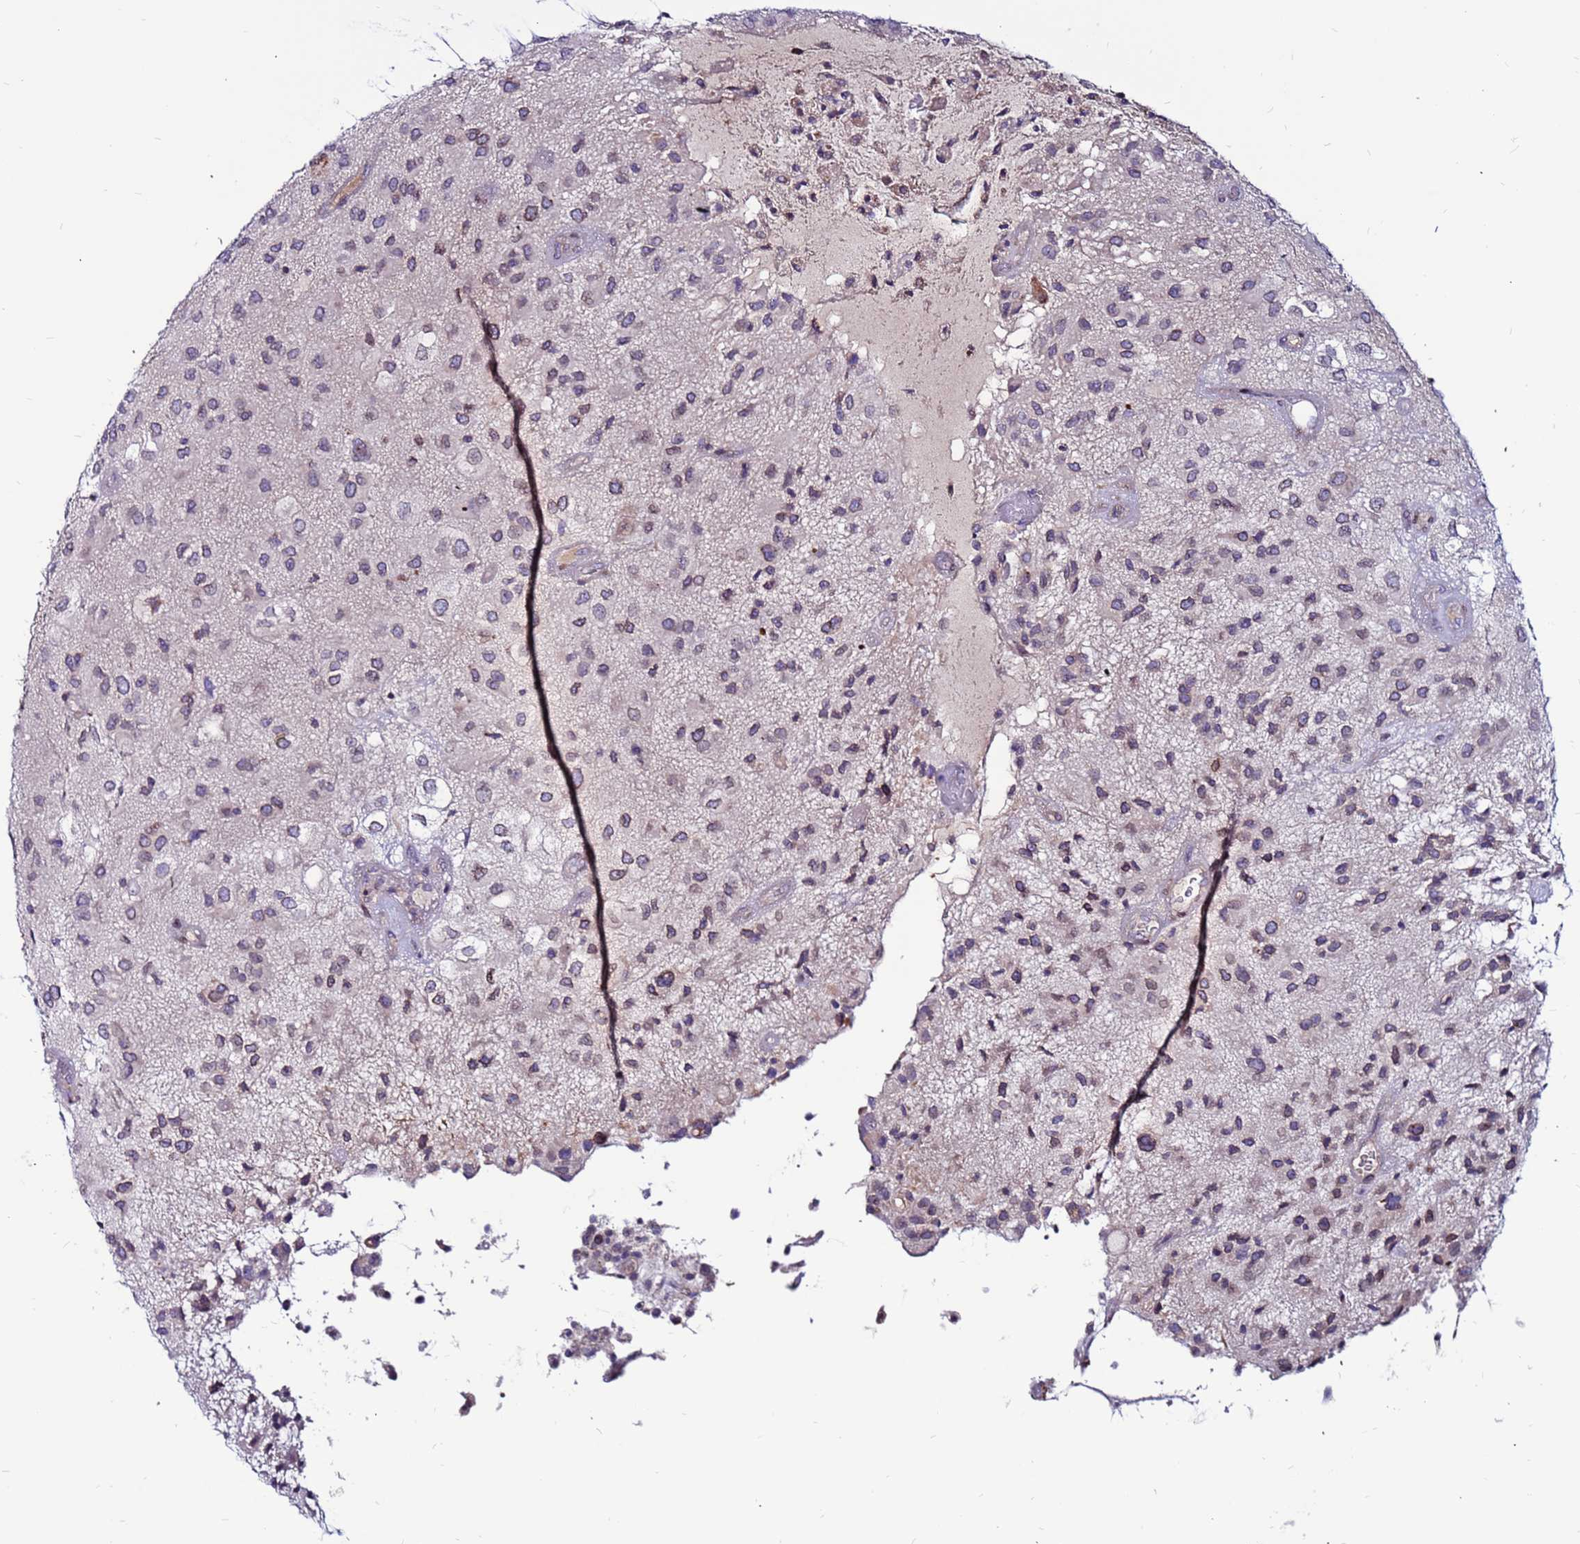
{"staining": {"intensity": "moderate", "quantity": "<25%", "location": "nuclear"}, "tissue": "glioma", "cell_type": "Tumor cells", "image_type": "cancer", "snomed": [{"axis": "morphology", "description": "Glioma, malignant, Low grade"}, {"axis": "topography", "description": "Brain"}], "caption": "The photomicrograph displays a brown stain indicating the presence of a protein in the nuclear of tumor cells in malignant glioma (low-grade).", "gene": "CCDC71", "patient": {"sex": "male", "age": 66}}